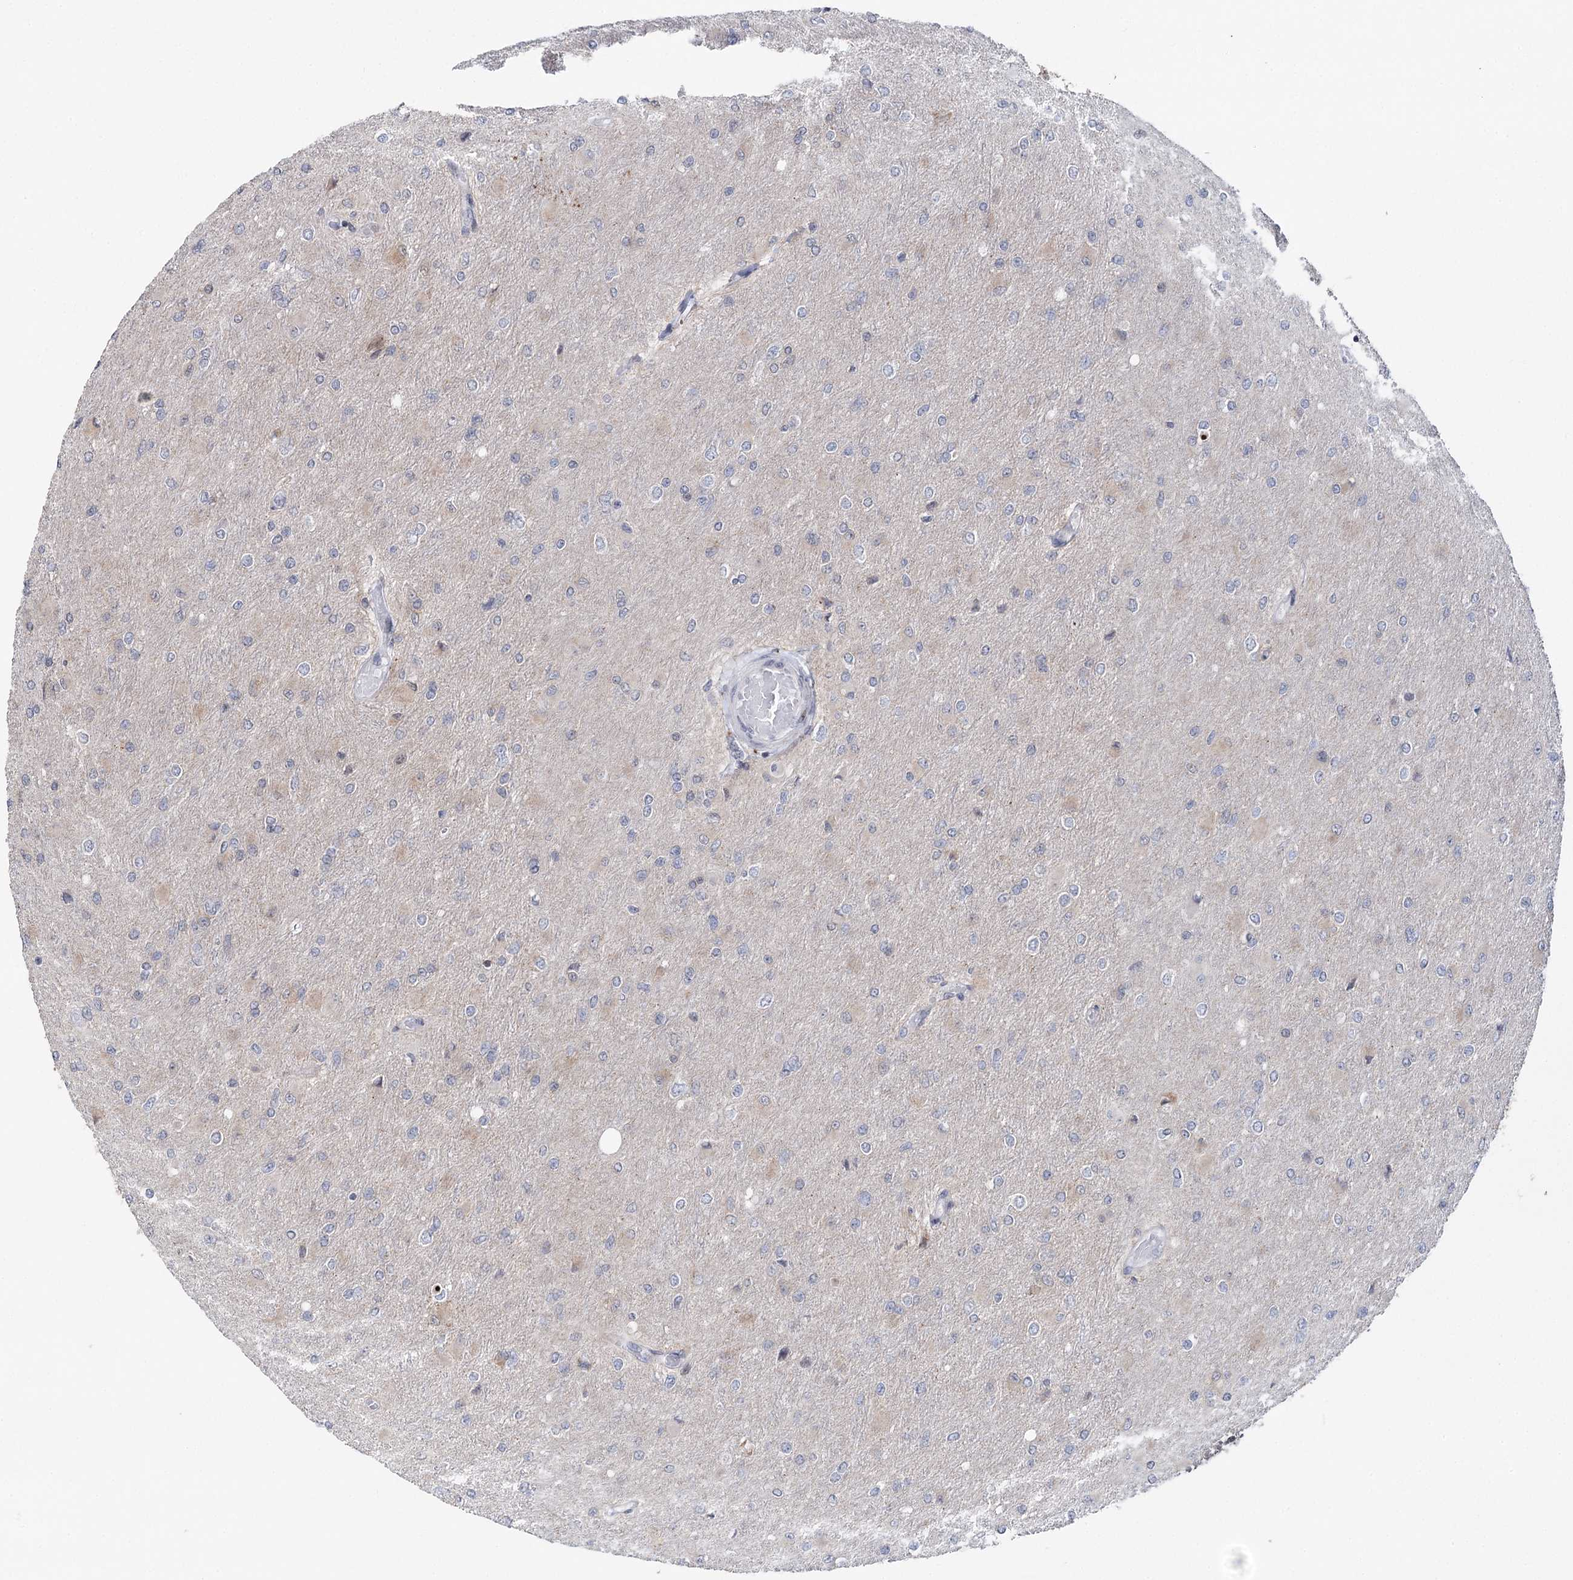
{"staining": {"intensity": "negative", "quantity": "none", "location": "none"}, "tissue": "glioma", "cell_type": "Tumor cells", "image_type": "cancer", "snomed": [{"axis": "morphology", "description": "Glioma, malignant, High grade"}, {"axis": "topography", "description": "Cerebral cortex"}], "caption": "The immunohistochemistry (IHC) image has no significant staining in tumor cells of glioma tissue.", "gene": "PTGR1", "patient": {"sex": "female", "age": 36}}